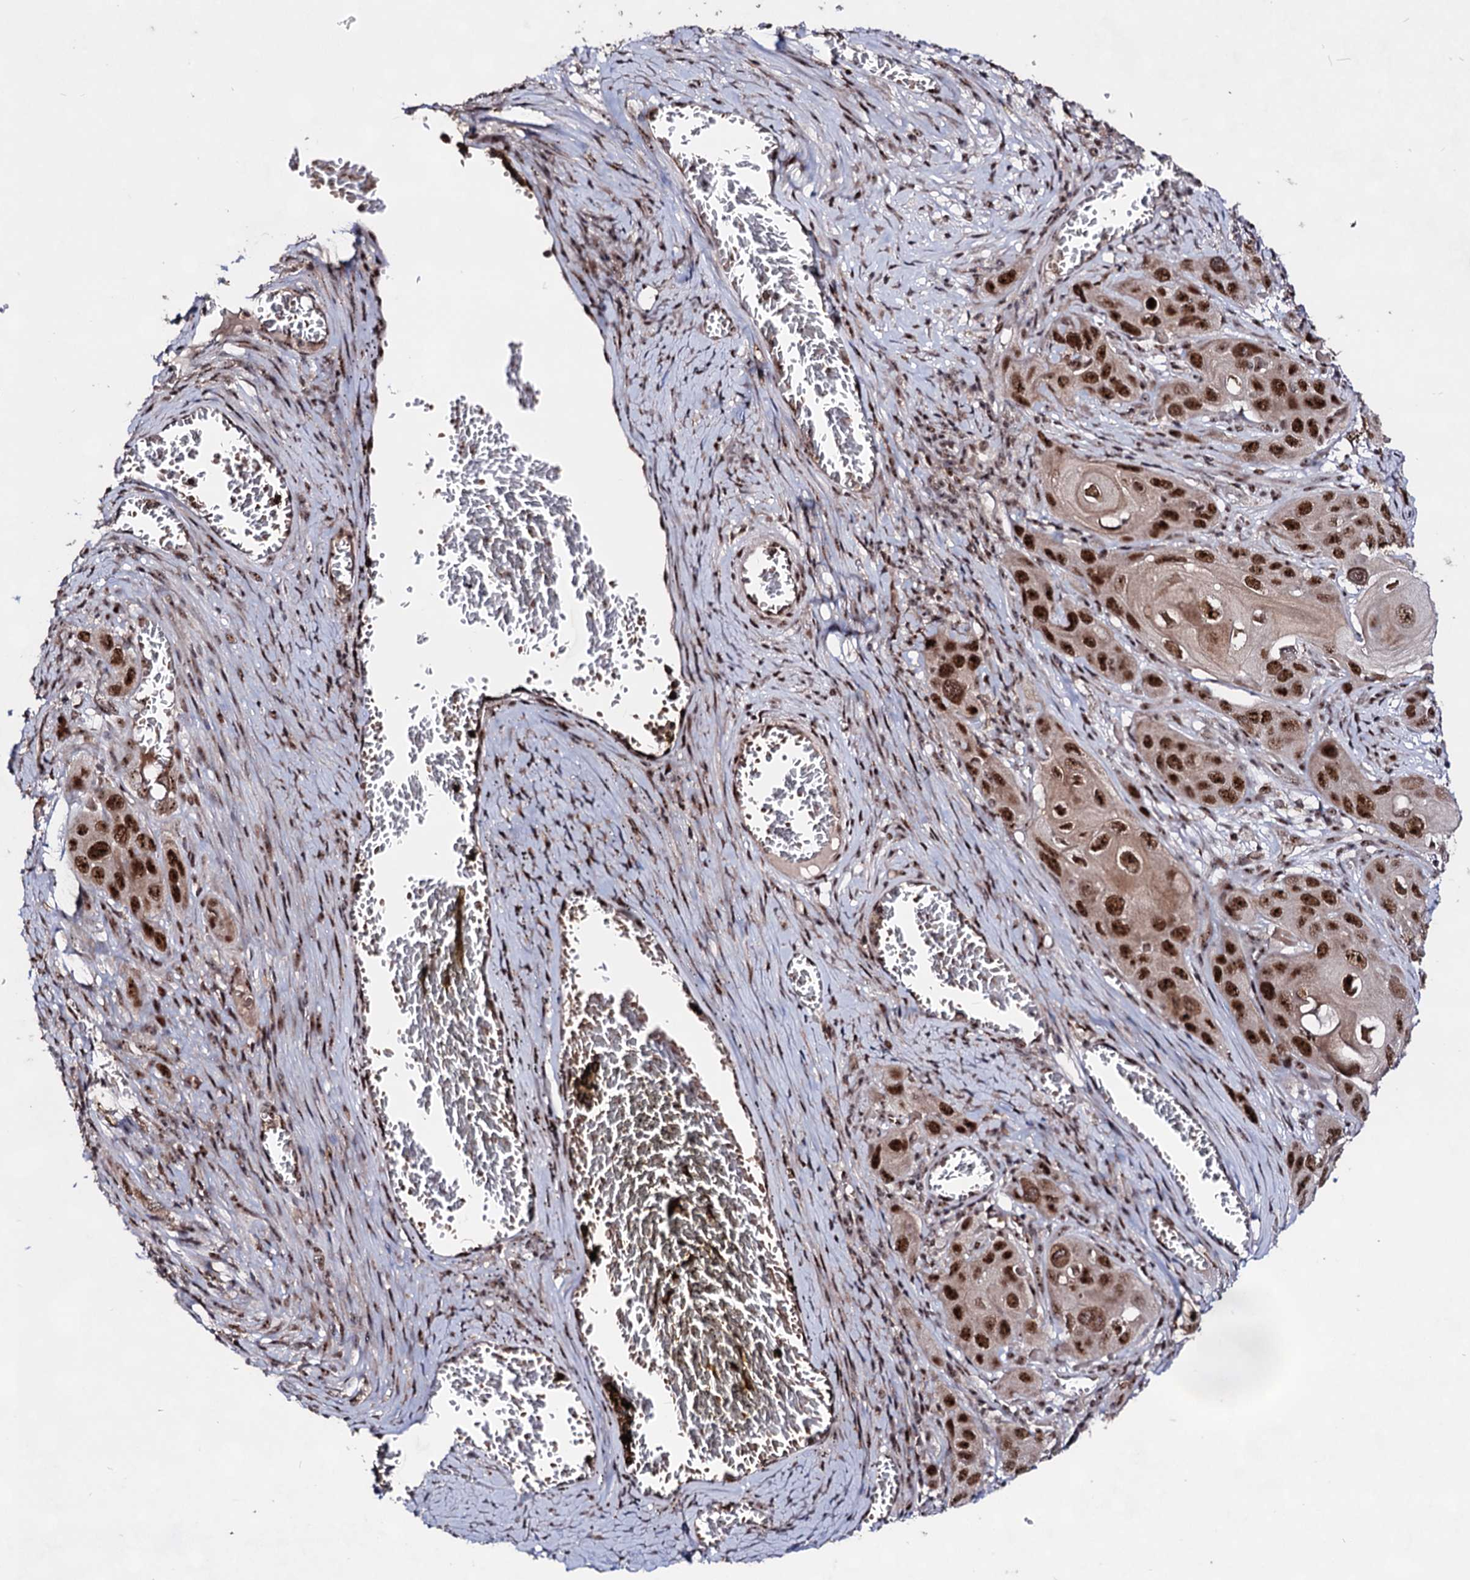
{"staining": {"intensity": "strong", "quantity": ">75%", "location": "cytoplasmic/membranous,nuclear"}, "tissue": "skin cancer", "cell_type": "Tumor cells", "image_type": "cancer", "snomed": [{"axis": "morphology", "description": "Squamous cell carcinoma, NOS"}, {"axis": "topography", "description": "Skin"}], "caption": "Immunohistochemical staining of skin squamous cell carcinoma exhibits strong cytoplasmic/membranous and nuclear protein positivity in about >75% of tumor cells. The staining was performed using DAB to visualize the protein expression in brown, while the nuclei were stained in blue with hematoxylin (Magnification: 20x).", "gene": "EXOSC10", "patient": {"sex": "male", "age": 55}}